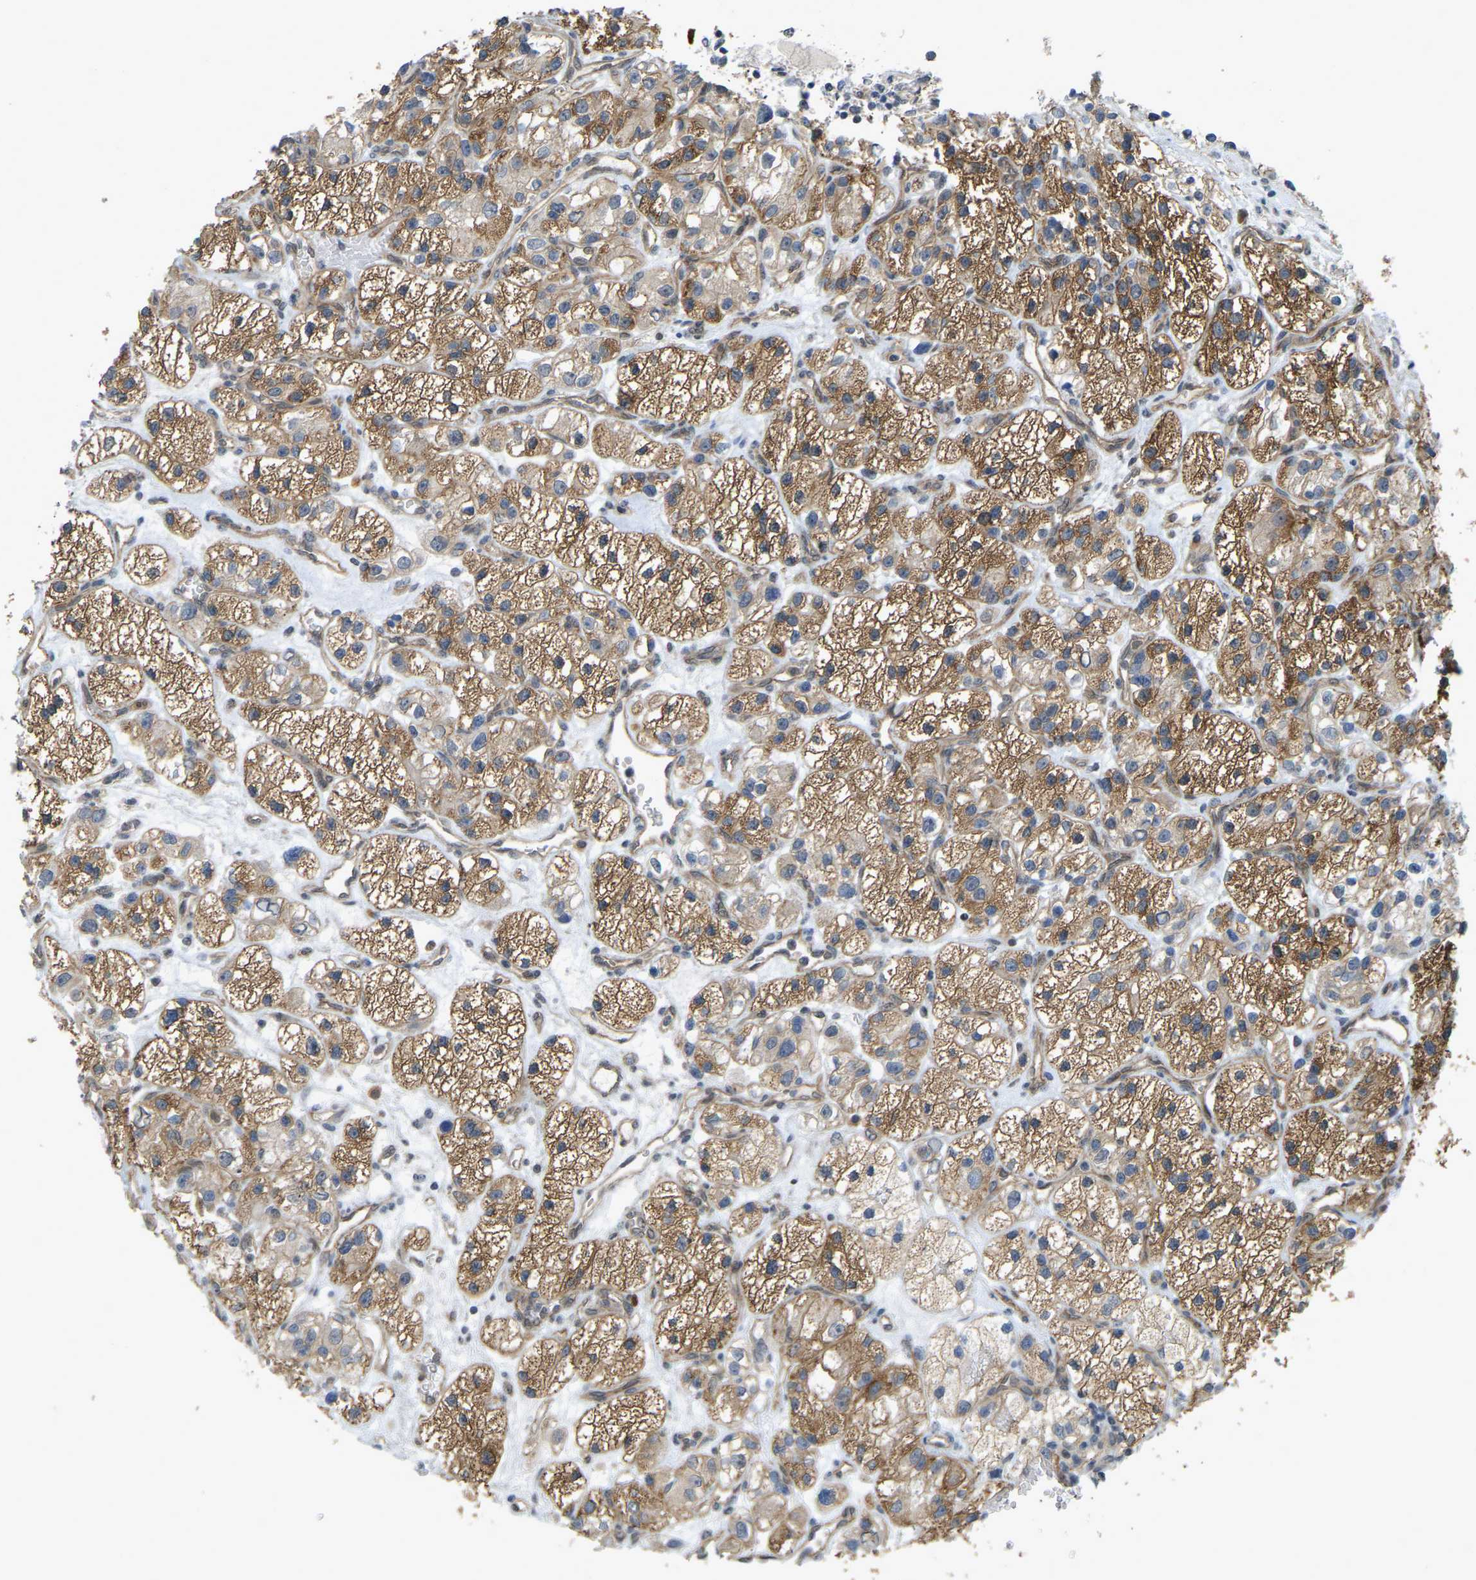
{"staining": {"intensity": "moderate", "quantity": ">75%", "location": "cytoplasmic/membranous"}, "tissue": "renal cancer", "cell_type": "Tumor cells", "image_type": "cancer", "snomed": [{"axis": "morphology", "description": "Adenocarcinoma, NOS"}, {"axis": "topography", "description": "Kidney"}], "caption": "Human renal cancer (adenocarcinoma) stained for a protein (brown) displays moderate cytoplasmic/membranous positive expression in about >75% of tumor cells.", "gene": "SERPINB5", "patient": {"sex": "female", "age": 57}}